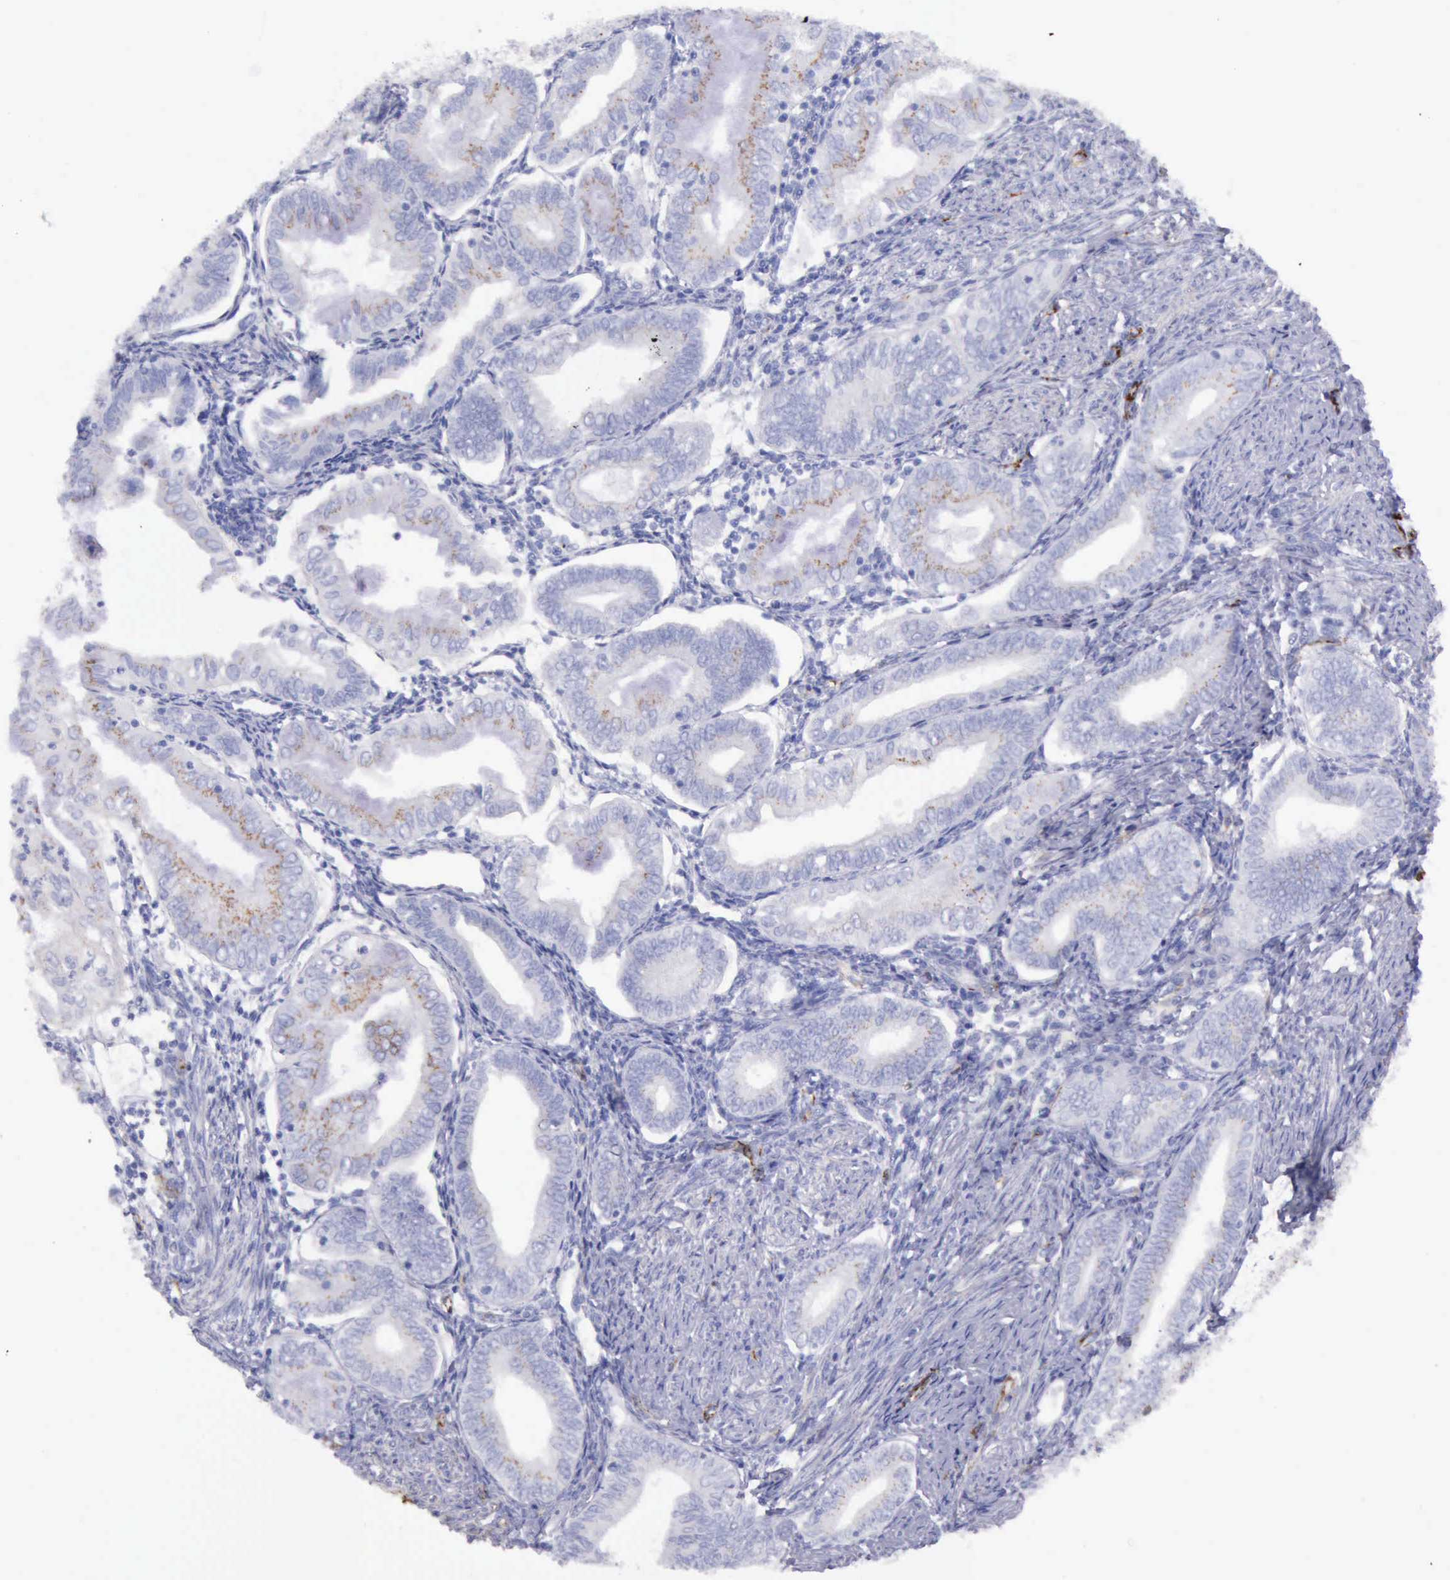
{"staining": {"intensity": "negative", "quantity": "none", "location": "none"}, "tissue": "endometrial cancer", "cell_type": "Tumor cells", "image_type": "cancer", "snomed": [{"axis": "morphology", "description": "Adenocarcinoma, NOS"}, {"axis": "topography", "description": "Endometrium"}], "caption": "IHC of human endometrial cancer demonstrates no expression in tumor cells. (DAB IHC, high magnification).", "gene": "AOC3", "patient": {"sex": "female", "age": 55}}